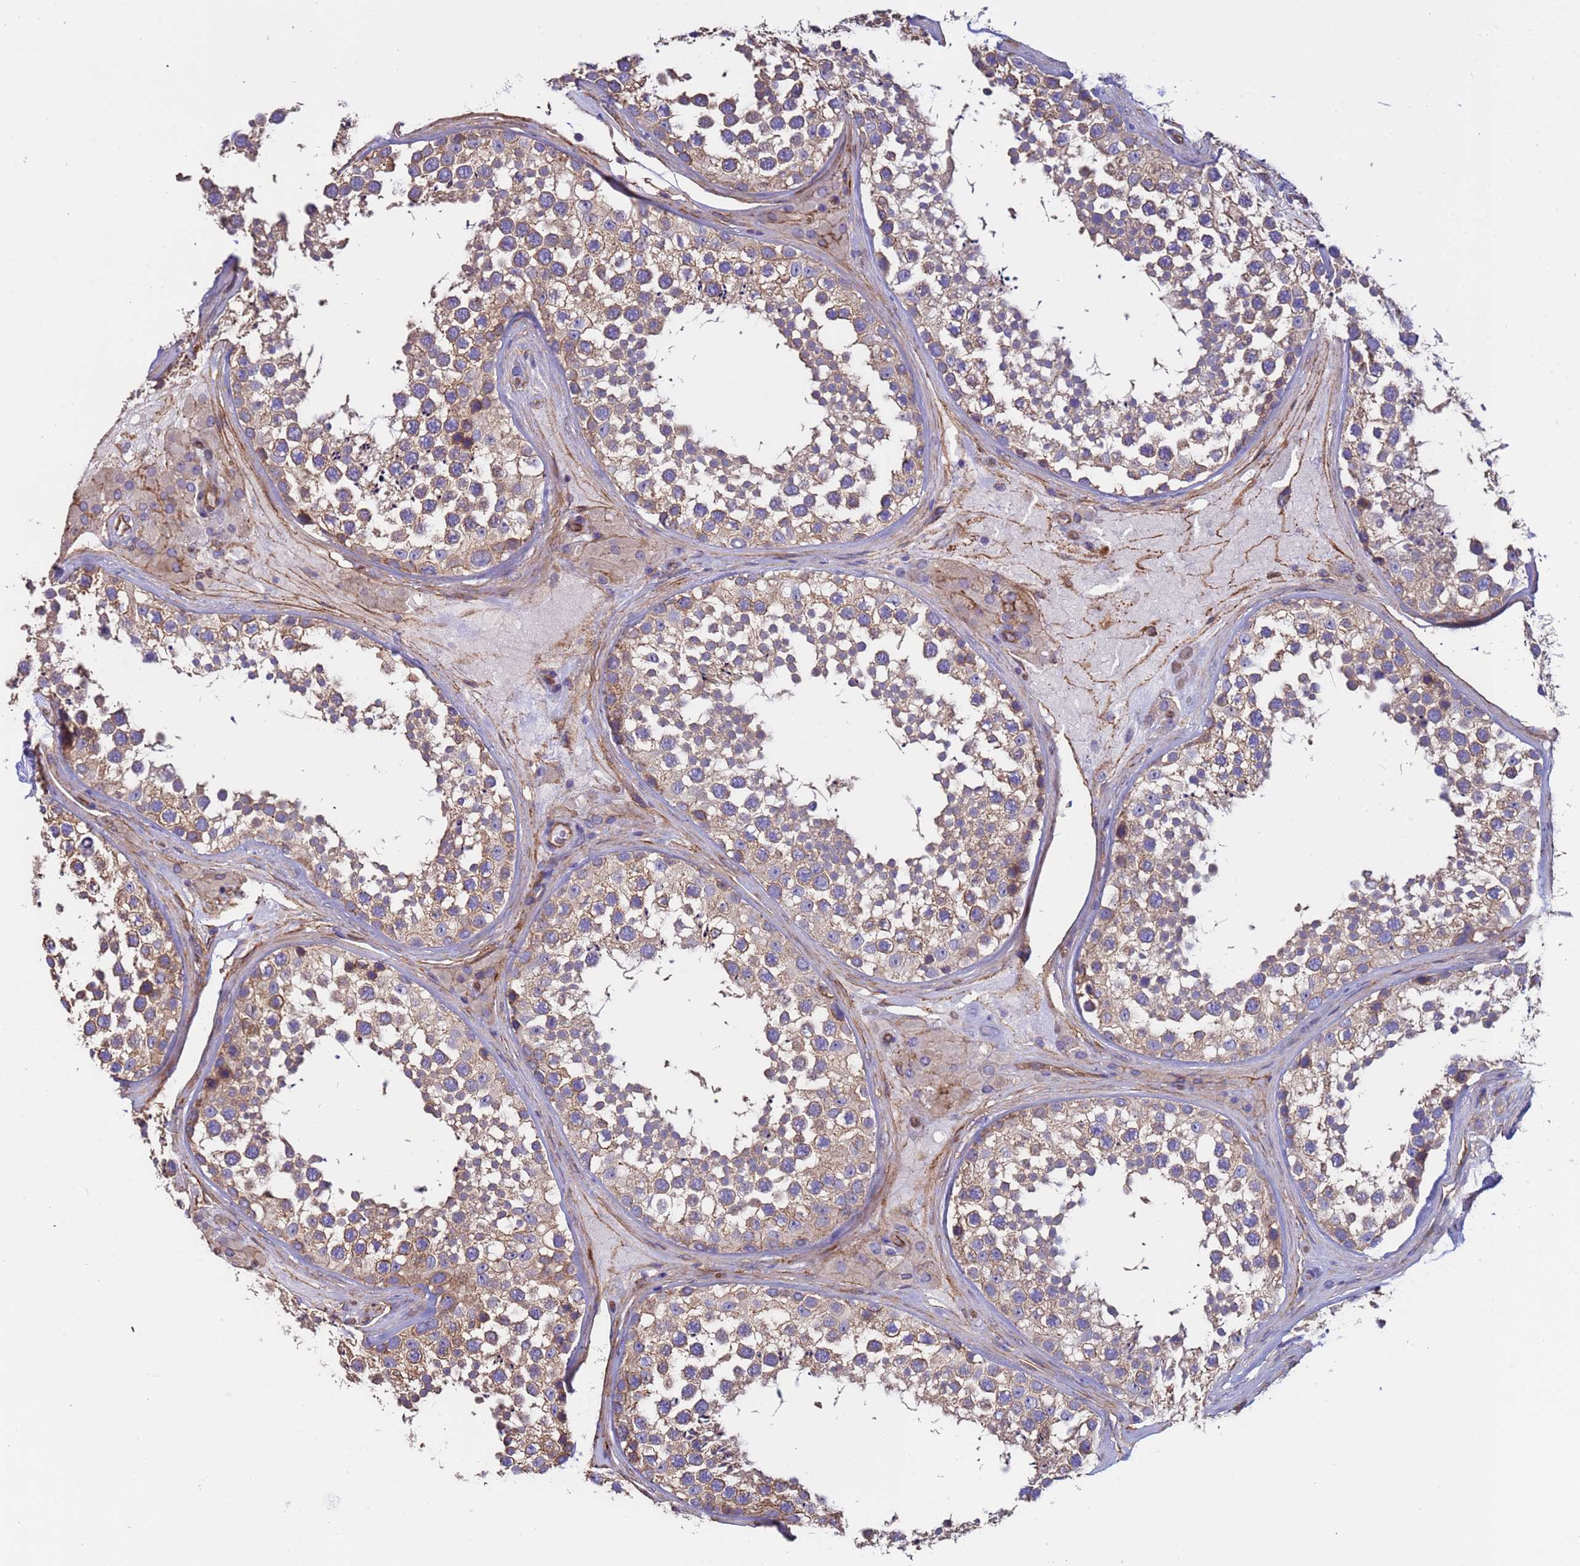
{"staining": {"intensity": "moderate", "quantity": ">75%", "location": "cytoplasmic/membranous"}, "tissue": "testis", "cell_type": "Cells in seminiferous ducts", "image_type": "normal", "snomed": [{"axis": "morphology", "description": "Normal tissue, NOS"}, {"axis": "topography", "description": "Testis"}], "caption": "Immunohistochemistry (IHC) of benign human testis demonstrates medium levels of moderate cytoplasmic/membranous staining in about >75% of cells in seminiferous ducts. Immunohistochemistry (IHC) stains the protein in brown and the nuclei are stained blue.", "gene": "ZNF248", "patient": {"sex": "male", "age": 46}}